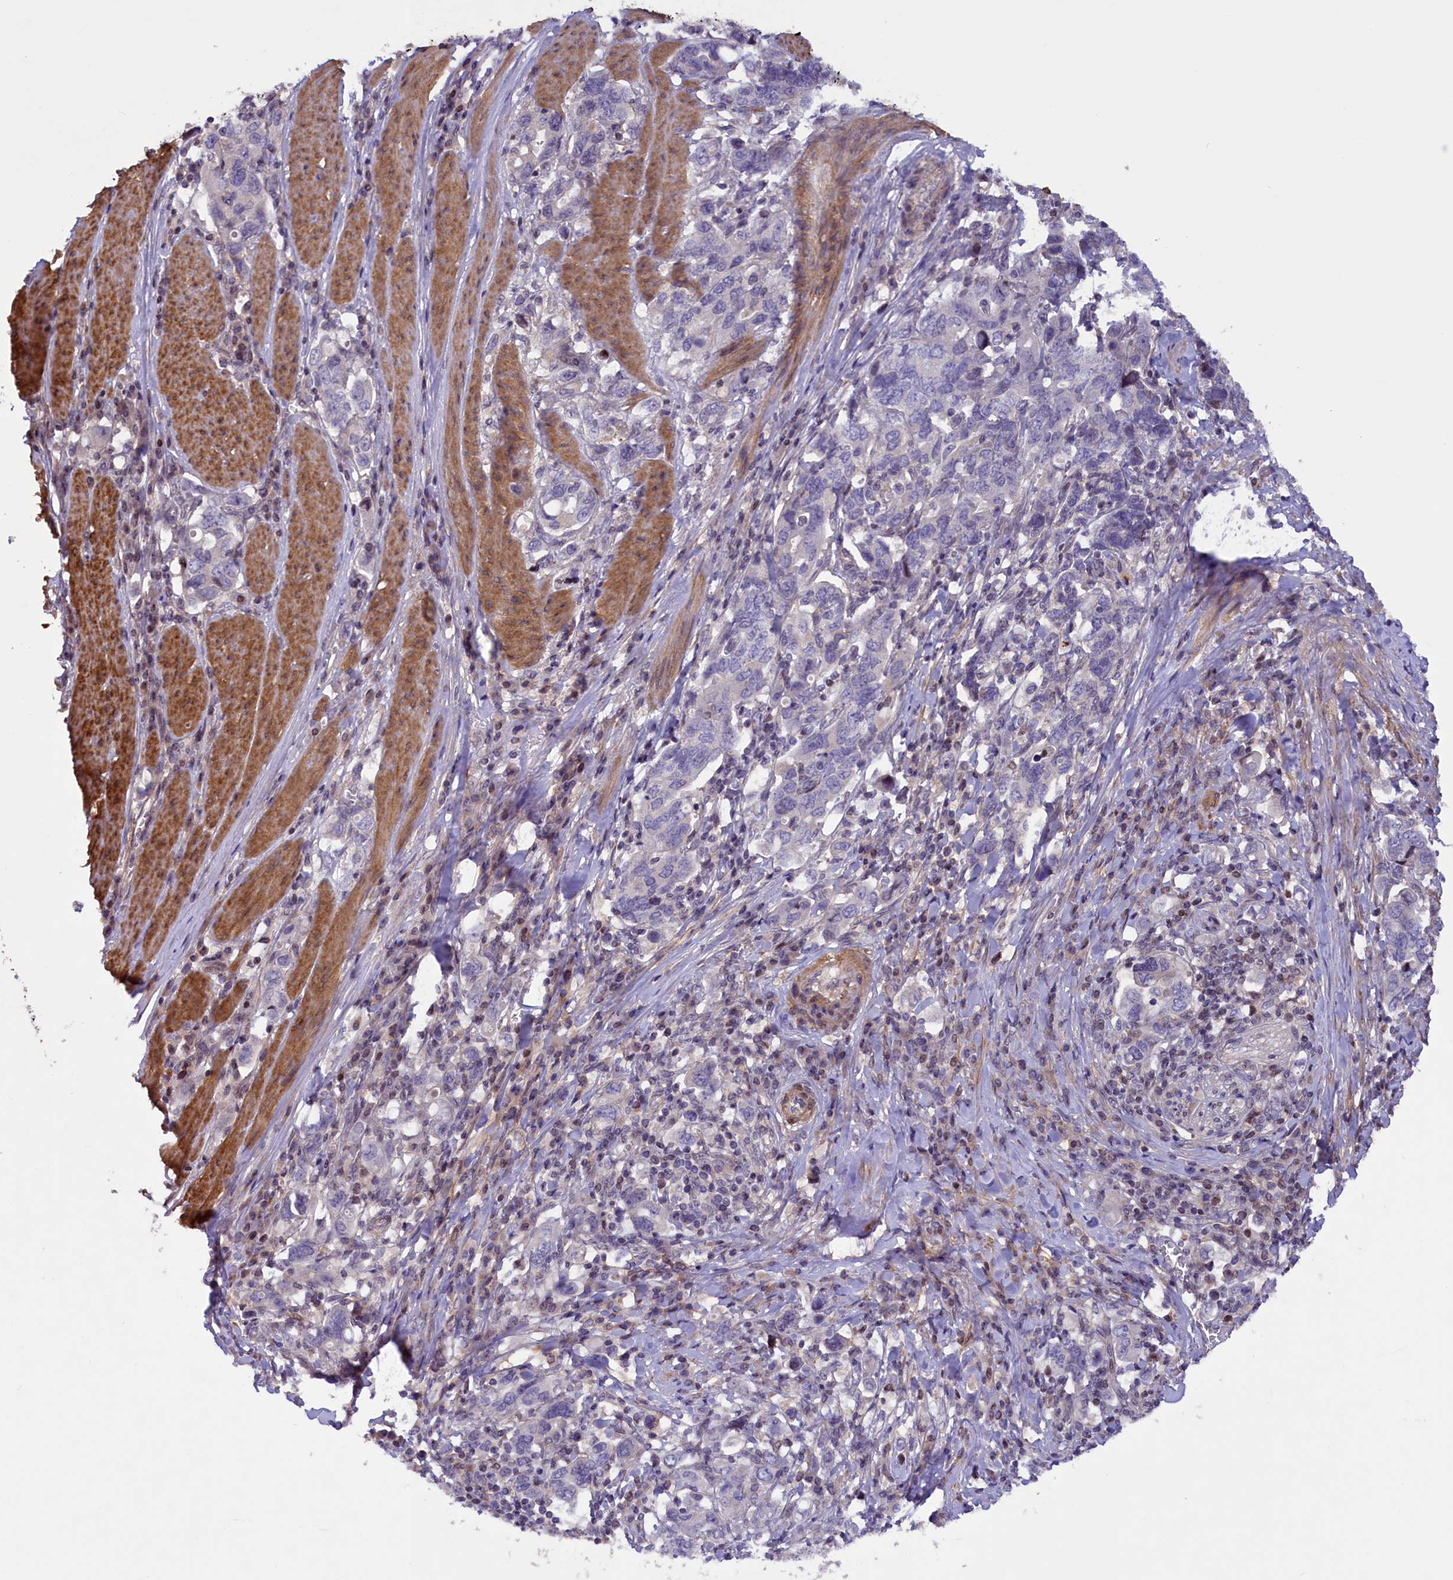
{"staining": {"intensity": "negative", "quantity": "none", "location": "none"}, "tissue": "stomach cancer", "cell_type": "Tumor cells", "image_type": "cancer", "snomed": [{"axis": "morphology", "description": "Adenocarcinoma, NOS"}, {"axis": "topography", "description": "Stomach, upper"}, {"axis": "topography", "description": "Stomach"}], "caption": "IHC histopathology image of human stomach cancer (adenocarcinoma) stained for a protein (brown), which reveals no staining in tumor cells.", "gene": "MAN2C1", "patient": {"sex": "male", "age": 62}}